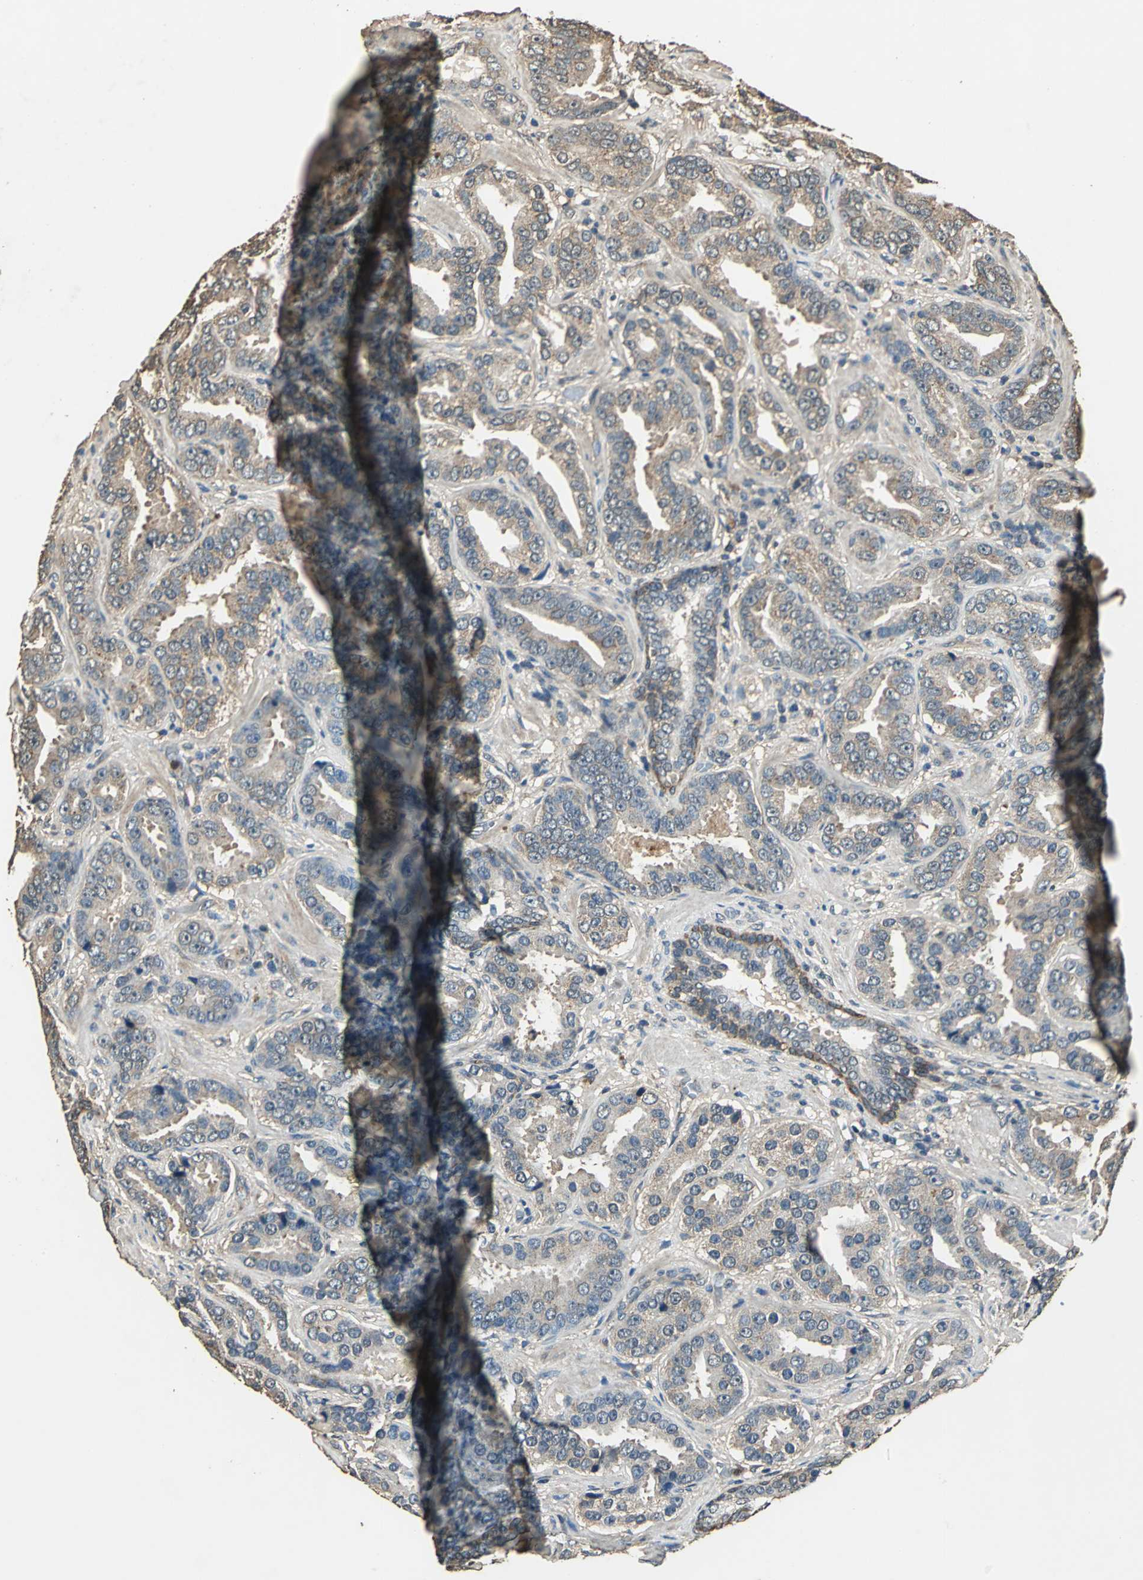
{"staining": {"intensity": "moderate", "quantity": ">75%", "location": "cytoplasmic/membranous"}, "tissue": "prostate cancer", "cell_type": "Tumor cells", "image_type": "cancer", "snomed": [{"axis": "morphology", "description": "Adenocarcinoma, Low grade"}, {"axis": "topography", "description": "Prostate"}], "caption": "Immunohistochemistry (IHC) staining of adenocarcinoma (low-grade) (prostate), which displays medium levels of moderate cytoplasmic/membranous positivity in about >75% of tumor cells indicating moderate cytoplasmic/membranous protein expression. The staining was performed using DAB (brown) for protein detection and nuclei were counterstained in hematoxylin (blue).", "gene": "TMPRSS4", "patient": {"sex": "male", "age": 59}}